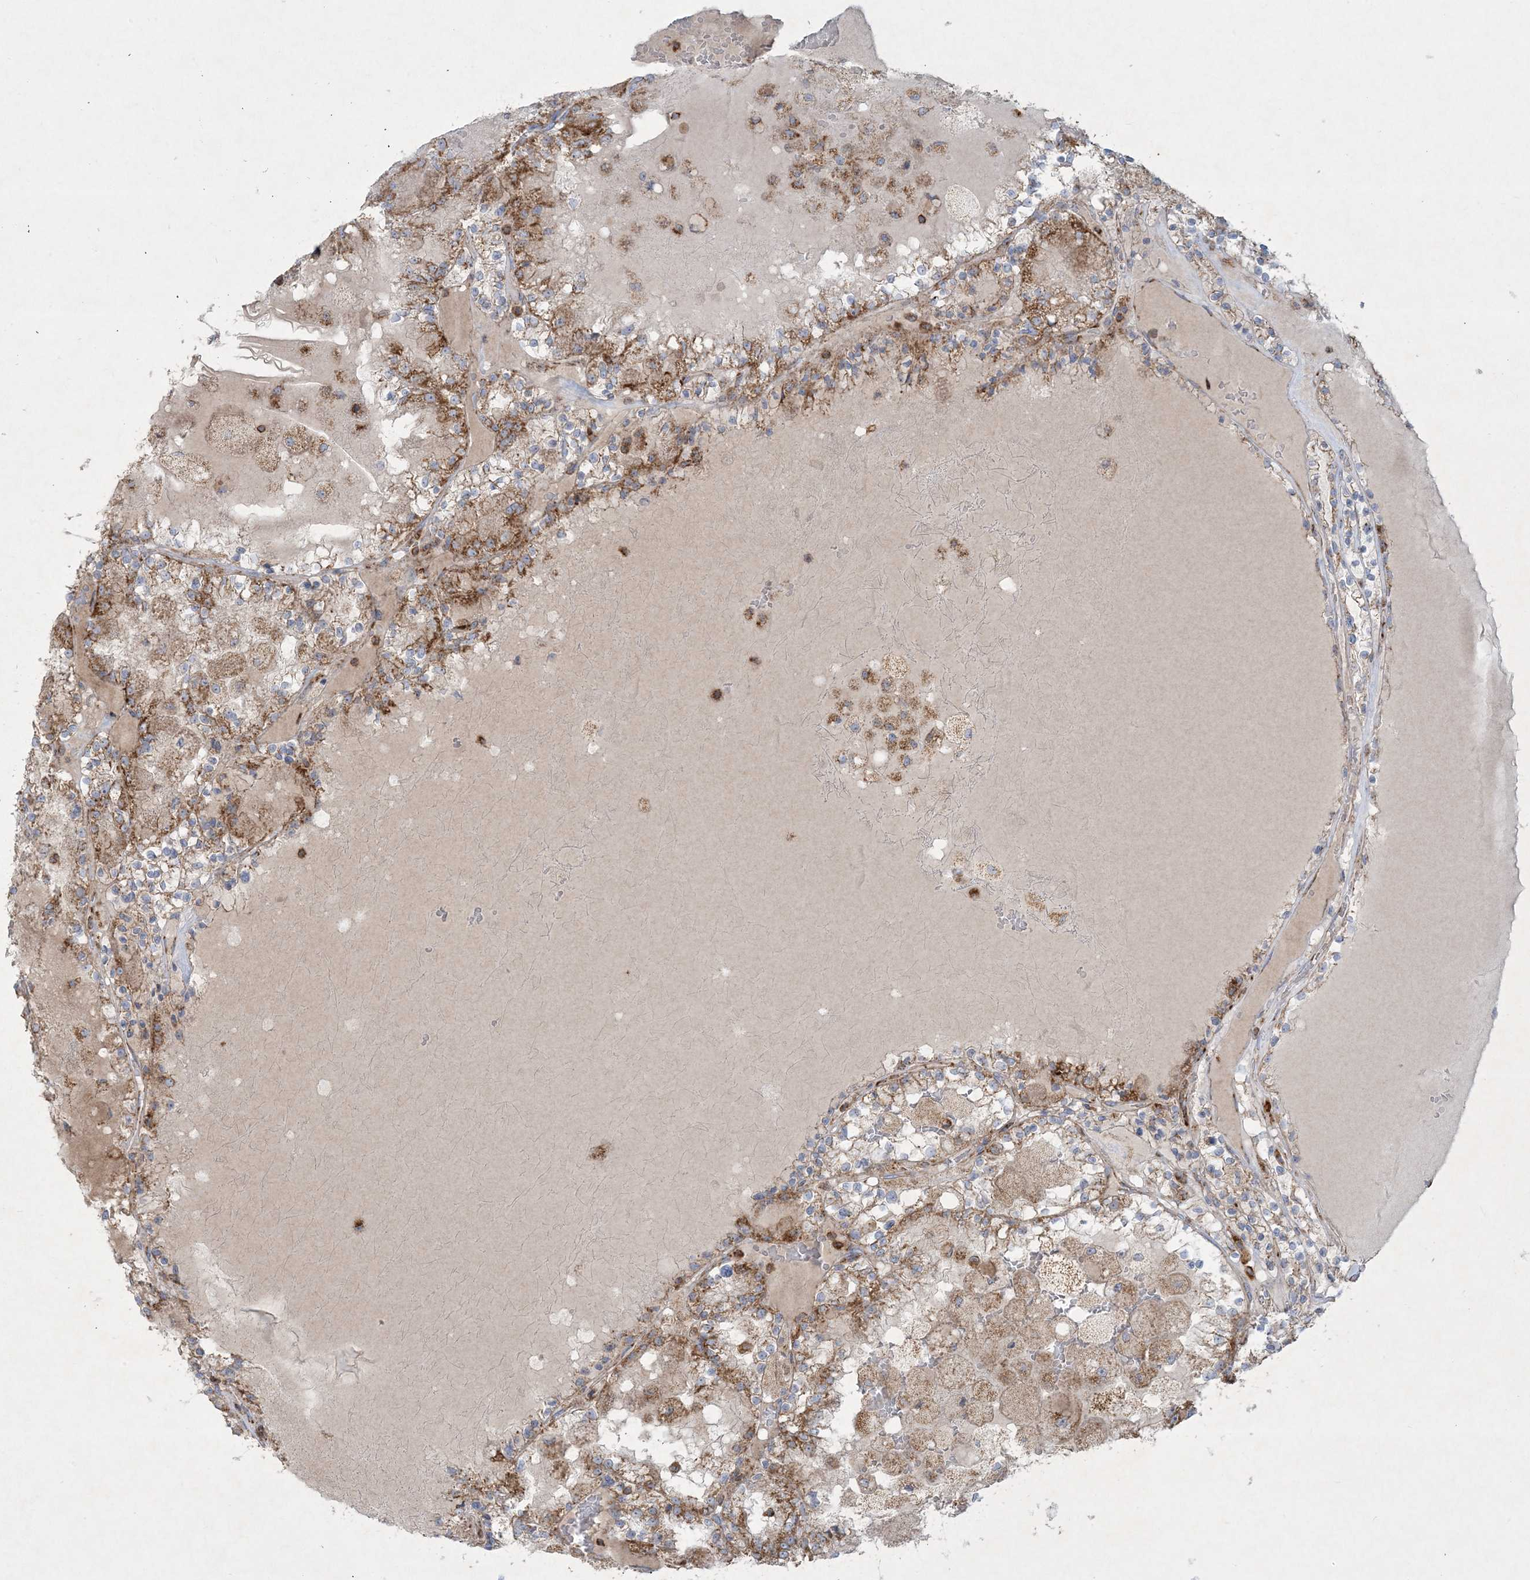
{"staining": {"intensity": "moderate", "quantity": ">75%", "location": "cytoplasmic/membranous"}, "tissue": "renal cancer", "cell_type": "Tumor cells", "image_type": "cancer", "snomed": [{"axis": "morphology", "description": "Adenocarcinoma, NOS"}, {"axis": "topography", "description": "Kidney"}], "caption": "Adenocarcinoma (renal) tissue reveals moderate cytoplasmic/membranous expression in about >75% of tumor cells Ihc stains the protein of interest in brown and the nuclei are stained blue.", "gene": "BEND4", "patient": {"sex": "female", "age": 56}}